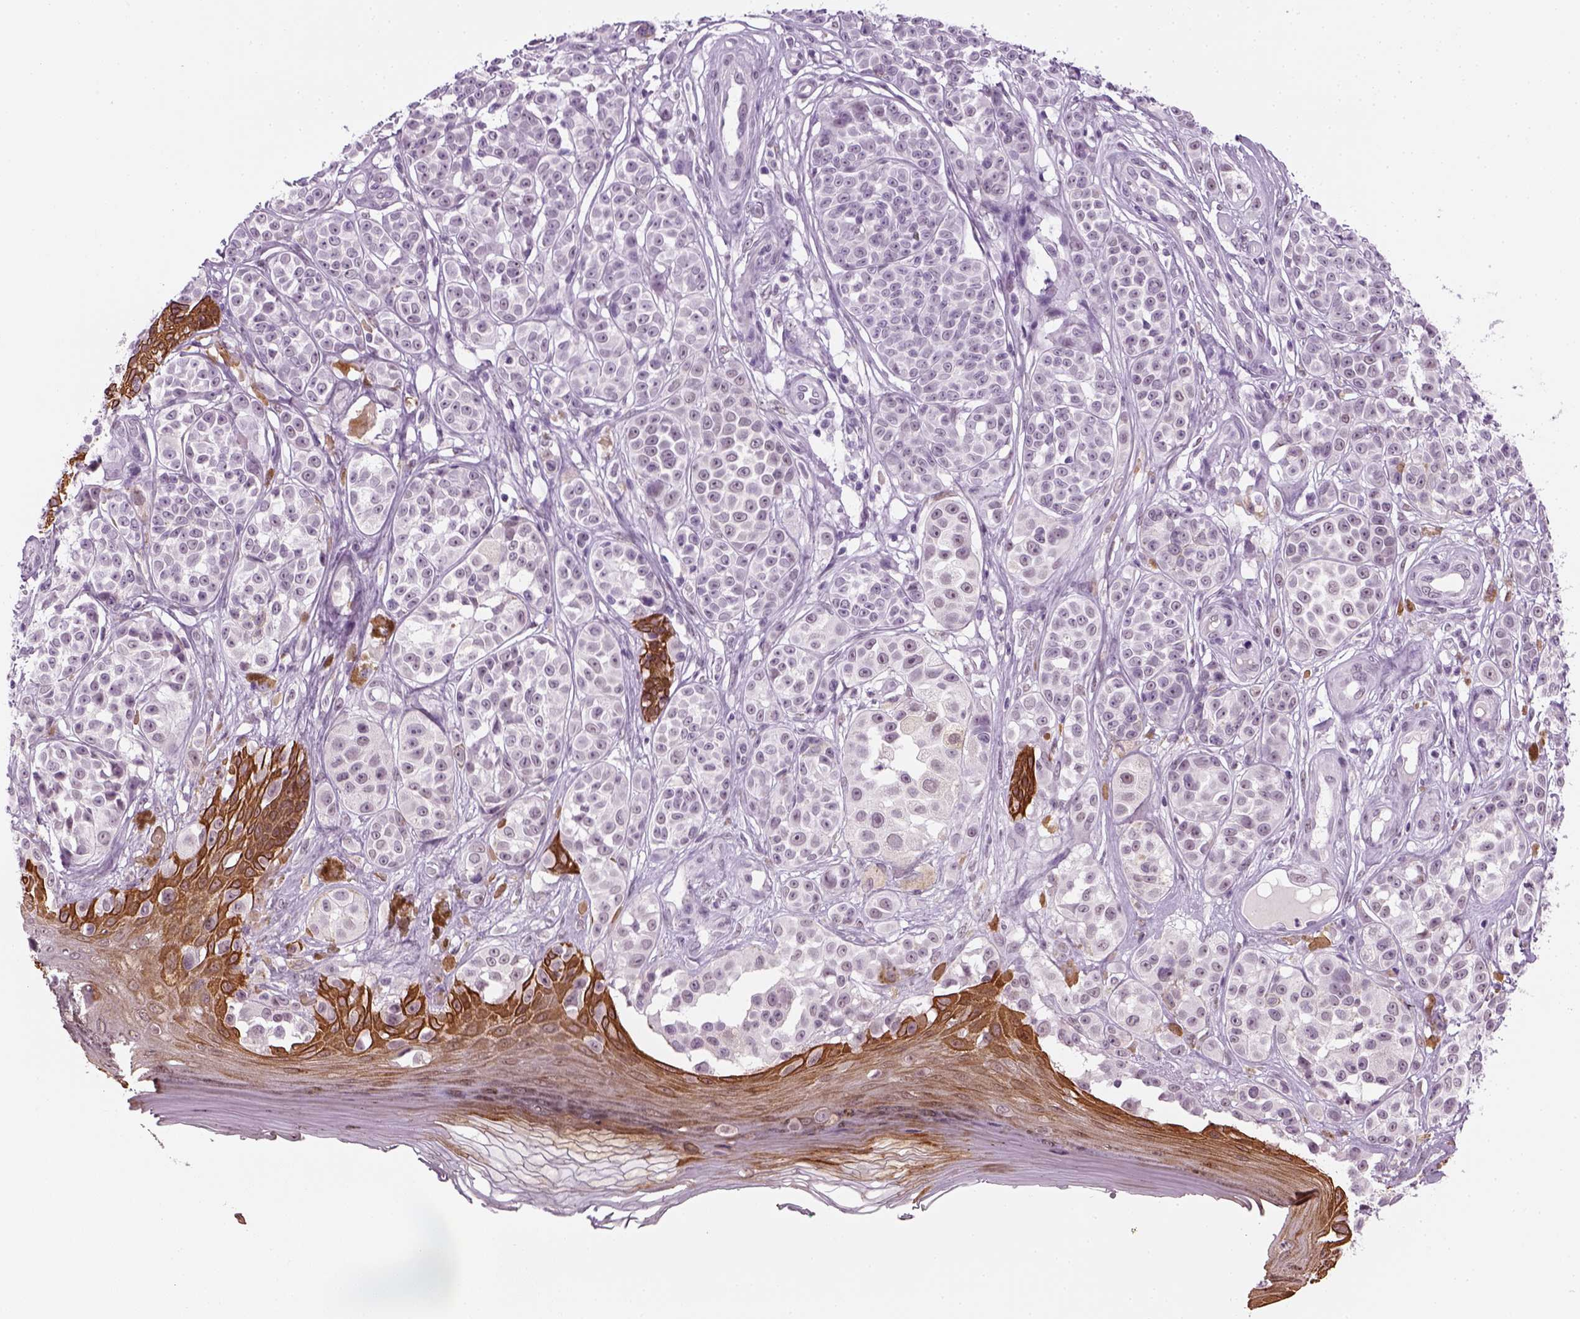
{"staining": {"intensity": "negative", "quantity": "none", "location": "none"}, "tissue": "melanoma", "cell_type": "Tumor cells", "image_type": "cancer", "snomed": [{"axis": "morphology", "description": "Malignant melanoma, NOS"}, {"axis": "topography", "description": "Skin"}], "caption": "The micrograph shows no significant positivity in tumor cells of melanoma.", "gene": "KRT75", "patient": {"sex": "female", "age": 90}}